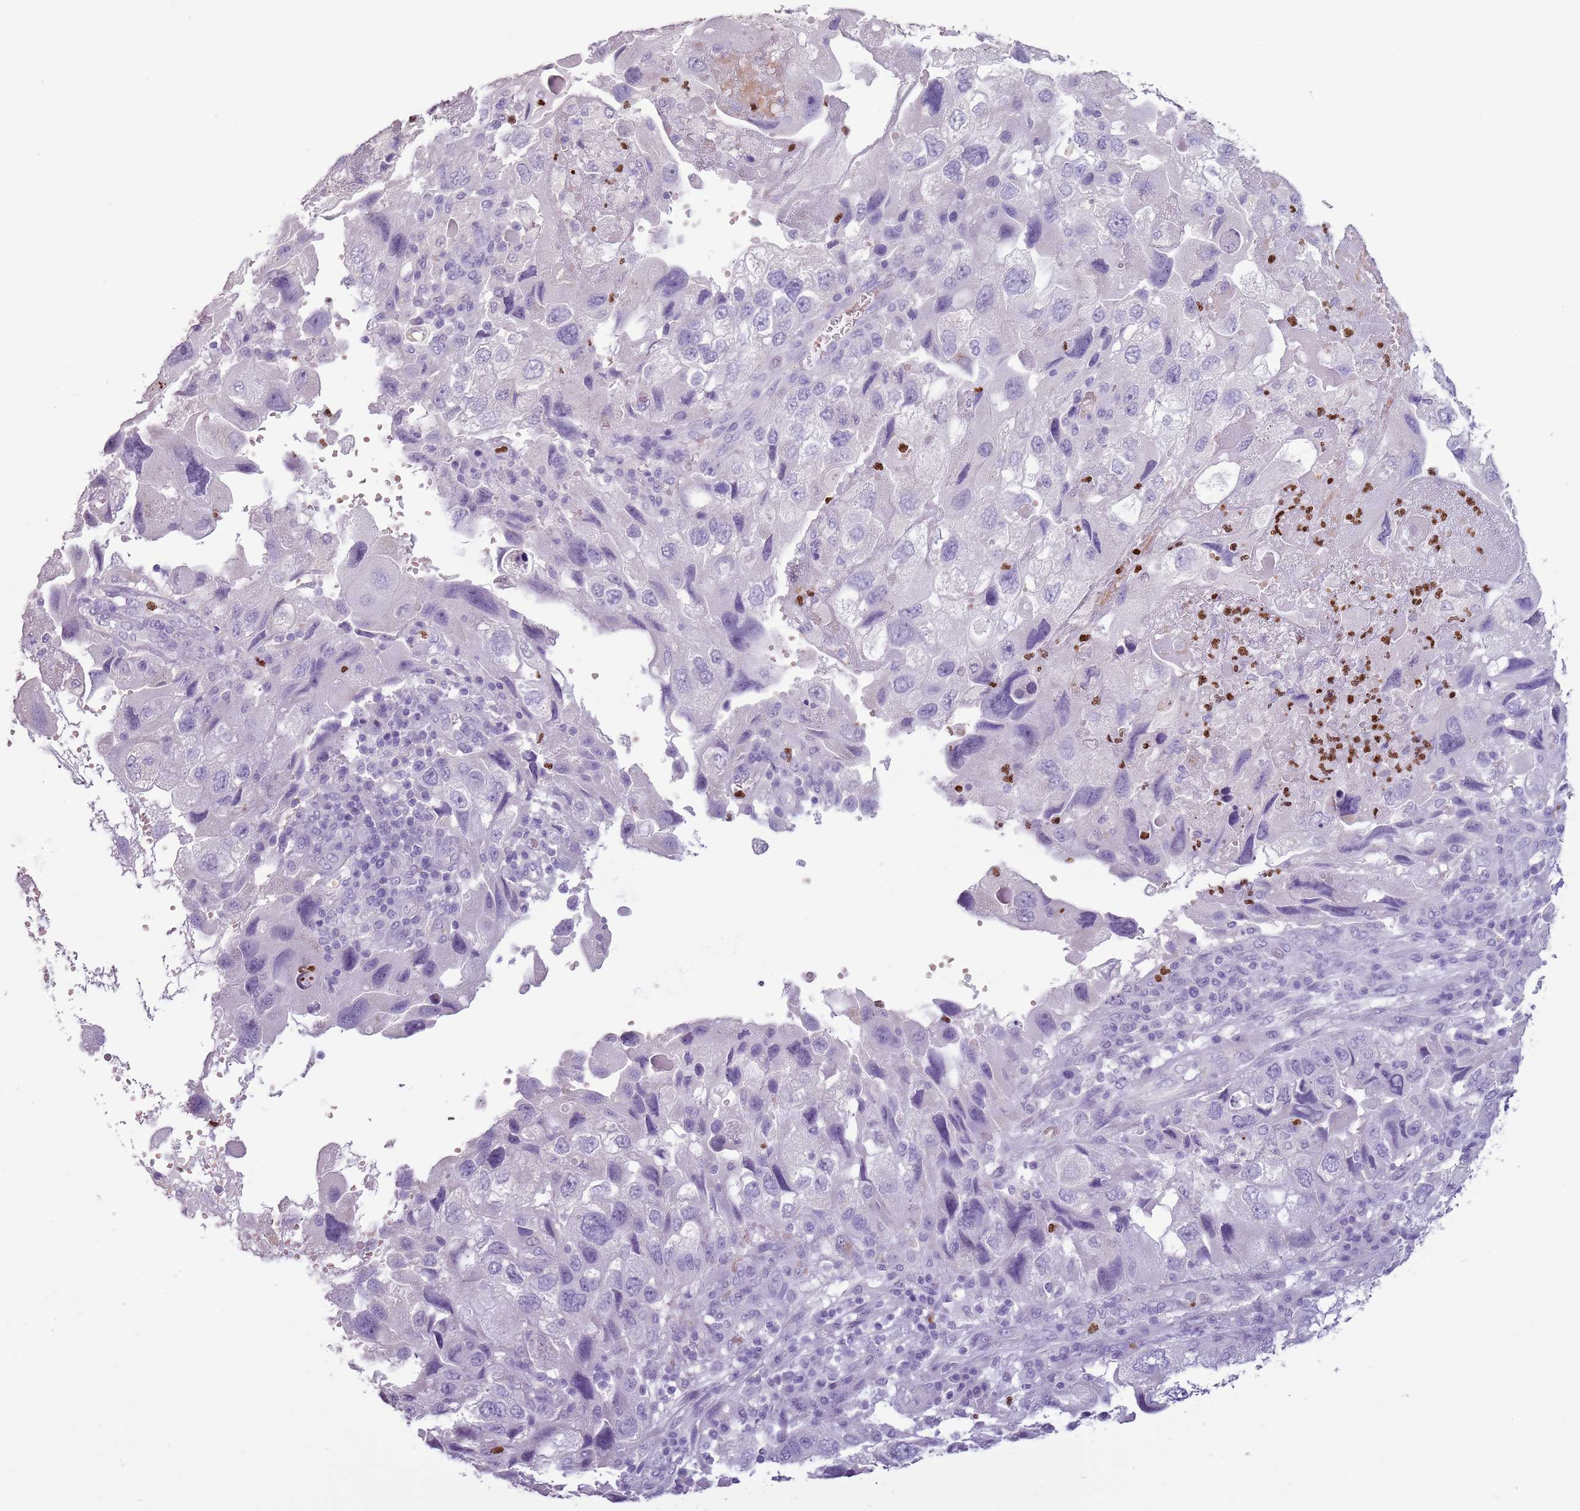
{"staining": {"intensity": "negative", "quantity": "none", "location": "none"}, "tissue": "endometrial cancer", "cell_type": "Tumor cells", "image_type": "cancer", "snomed": [{"axis": "morphology", "description": "Adenocarcinoma, NOS"}, {"axis": "topography", "description": "Endometrium"}], "caption": "Protein analysis of endometrial adenocarcinoma reveals no significant staining in tumor cells. (DAB immunohistochemistry with hematoxylin counter stain).", "gene": "CELF6", "patient": {"sex": "female", "age": 49}}